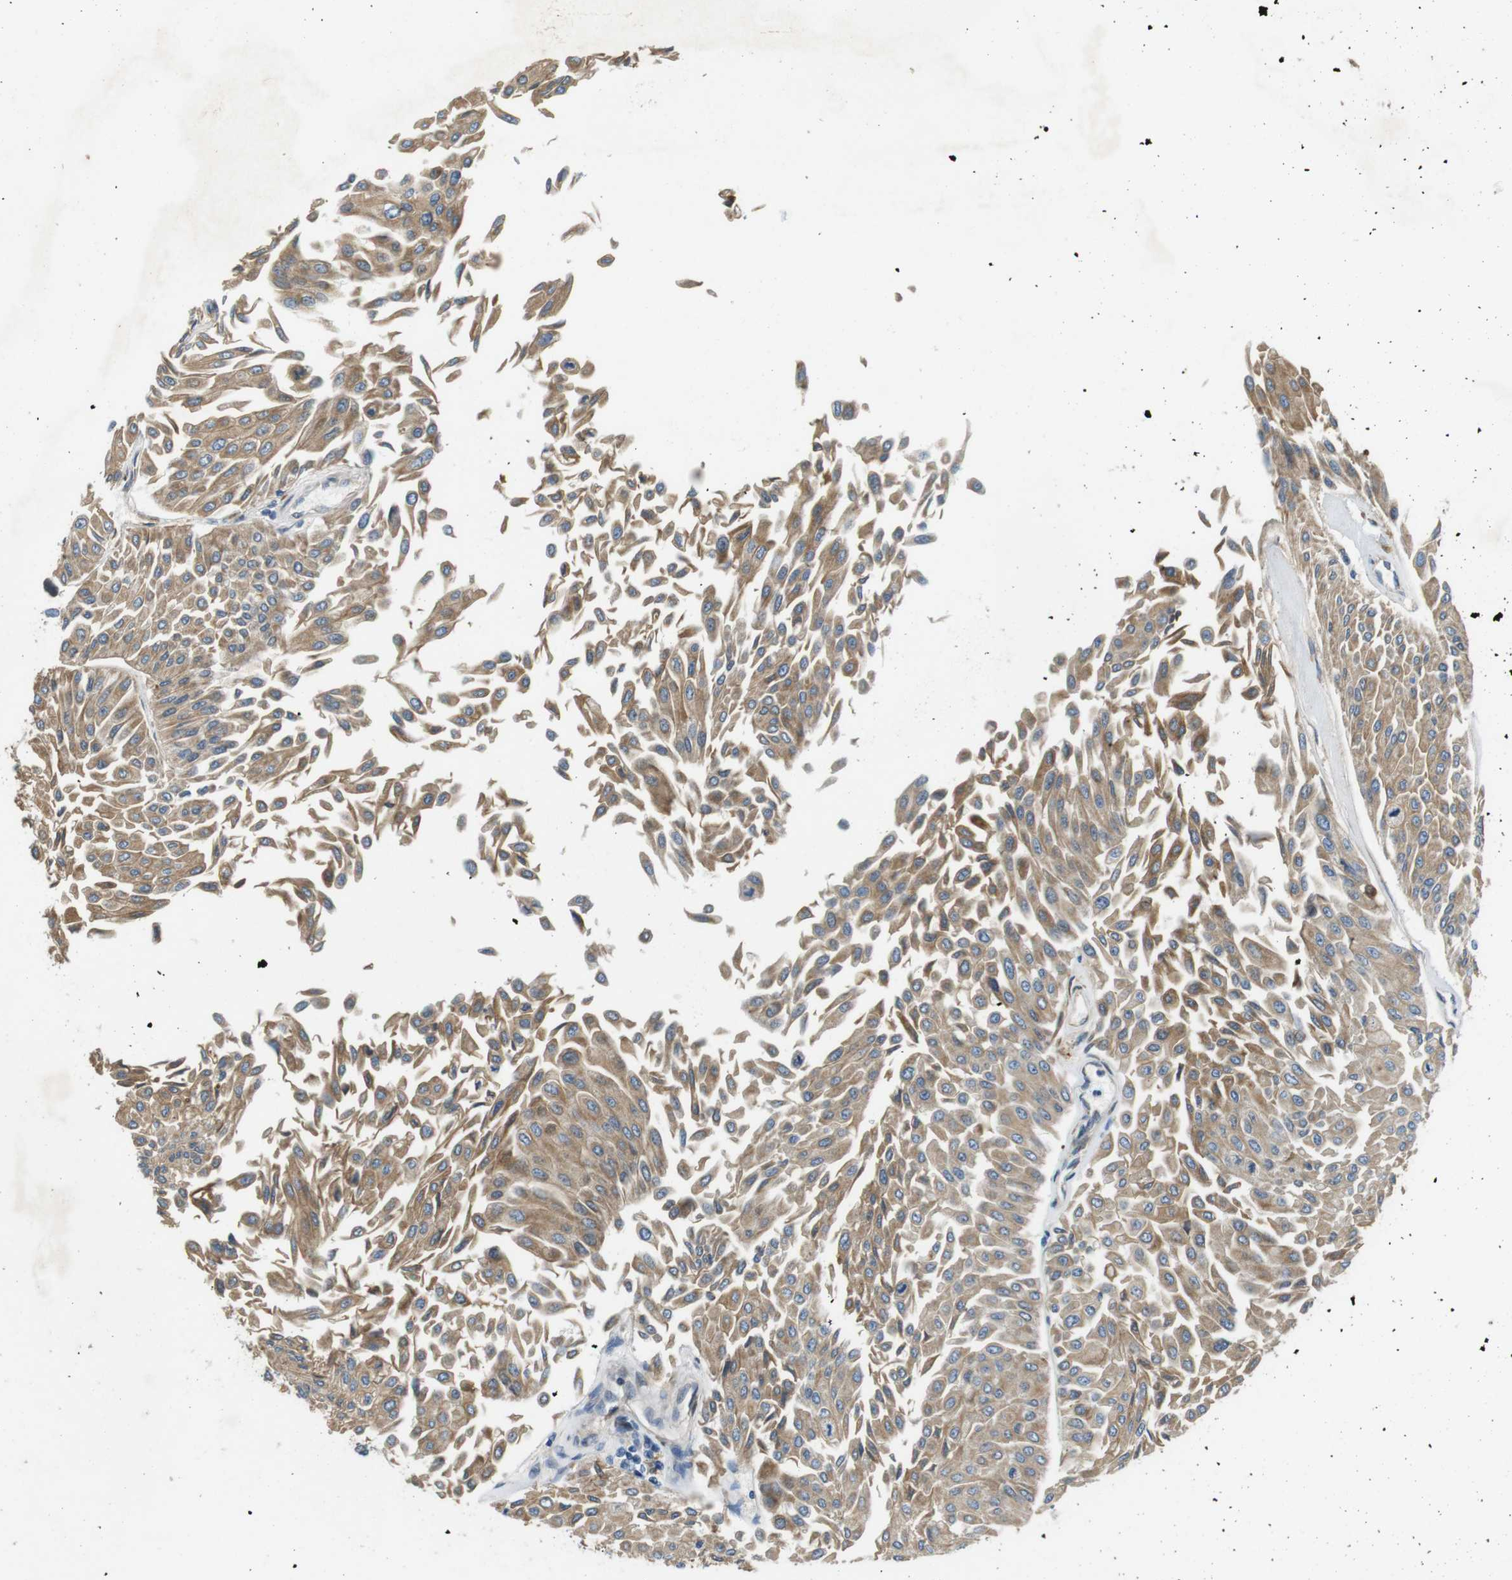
{"staining": {"intensity": "moderate", "quantity": ">75%", "location": "cytoplasmic/membranous"}, "tissue": "urothelial cancer", "cell_type": "Tumor cells", "image_type": "cancer", "snomed": [{"axis": "morphology", "description": "Urothelial carcinoma, Low grade"}, {"axis": "topography", "description": "Urinary bladder"}], "caption": "Low-grade urothelial carcinoma tissue demonstrates moderate cytoplasmic/membranous staining in approximately >75% of tumor cells (Brightfield microscopy of DAB IHC at high magnification).", "gene": "PALD1", "patient": {"sex": "male", "age": 67}}